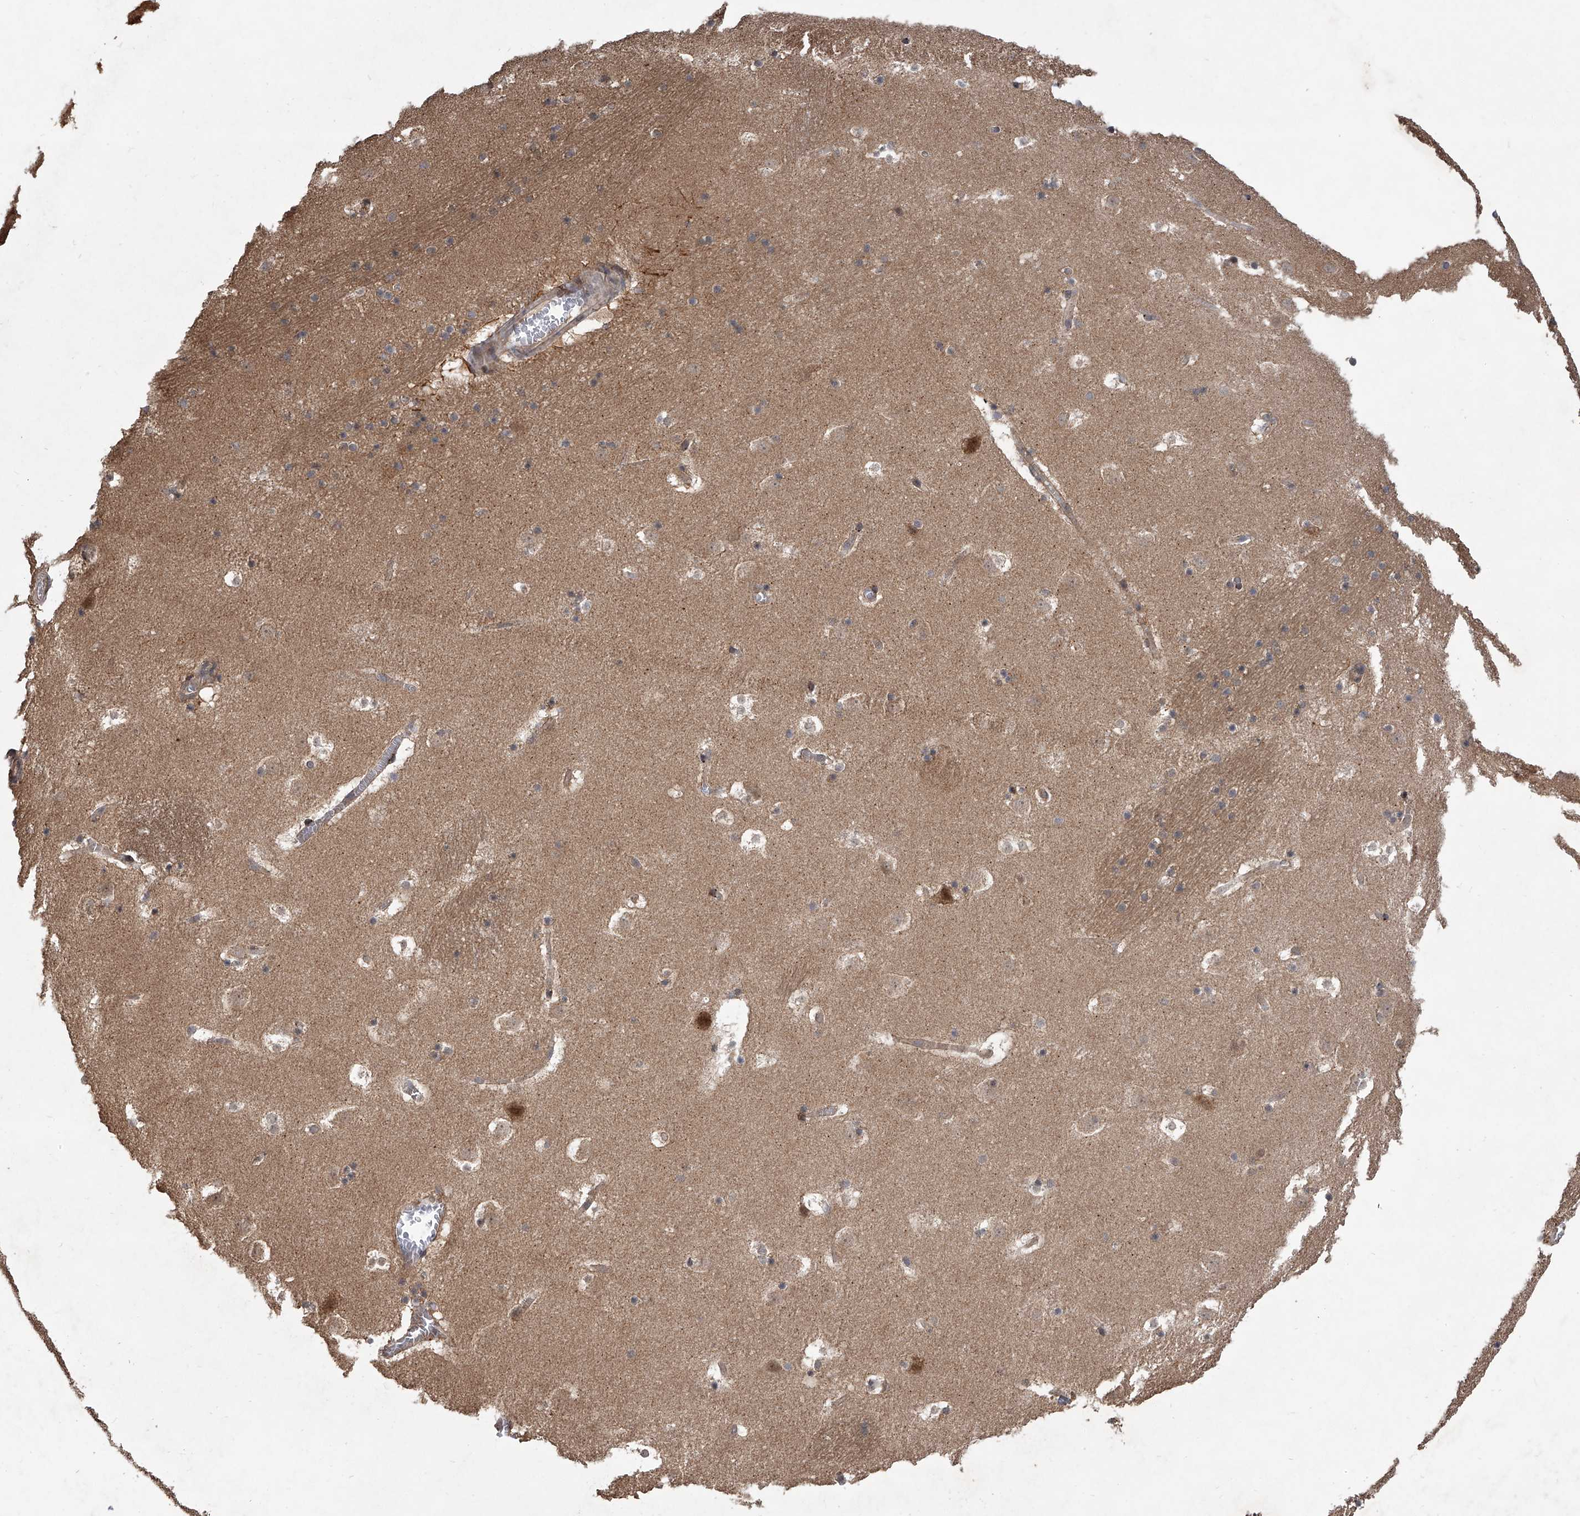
{"staining": {"intensity": "weak", "quantity": "<25%", "location": "cytoplasmic/membranous"}, "tissue": "caudate", "cell_type": "Glial cells", "image_type": "normal", "snomed": [{"axis": "morphology", "description": "Normal tissue, NOS"}, {"axis": "topography", "description": "Lateral ventricle wall"}], "caption": "Immunohistochemistry (IHC) micrograph of unremarkable caudate stained for a protein (brown), which shows no positivity in glial cells. The staining is performed using DAB brown chromogen with nuclei counter-stained in using hematoxylin.", "gene": "GEMIN8", "patient": {"sex": "male", "age": 45}}